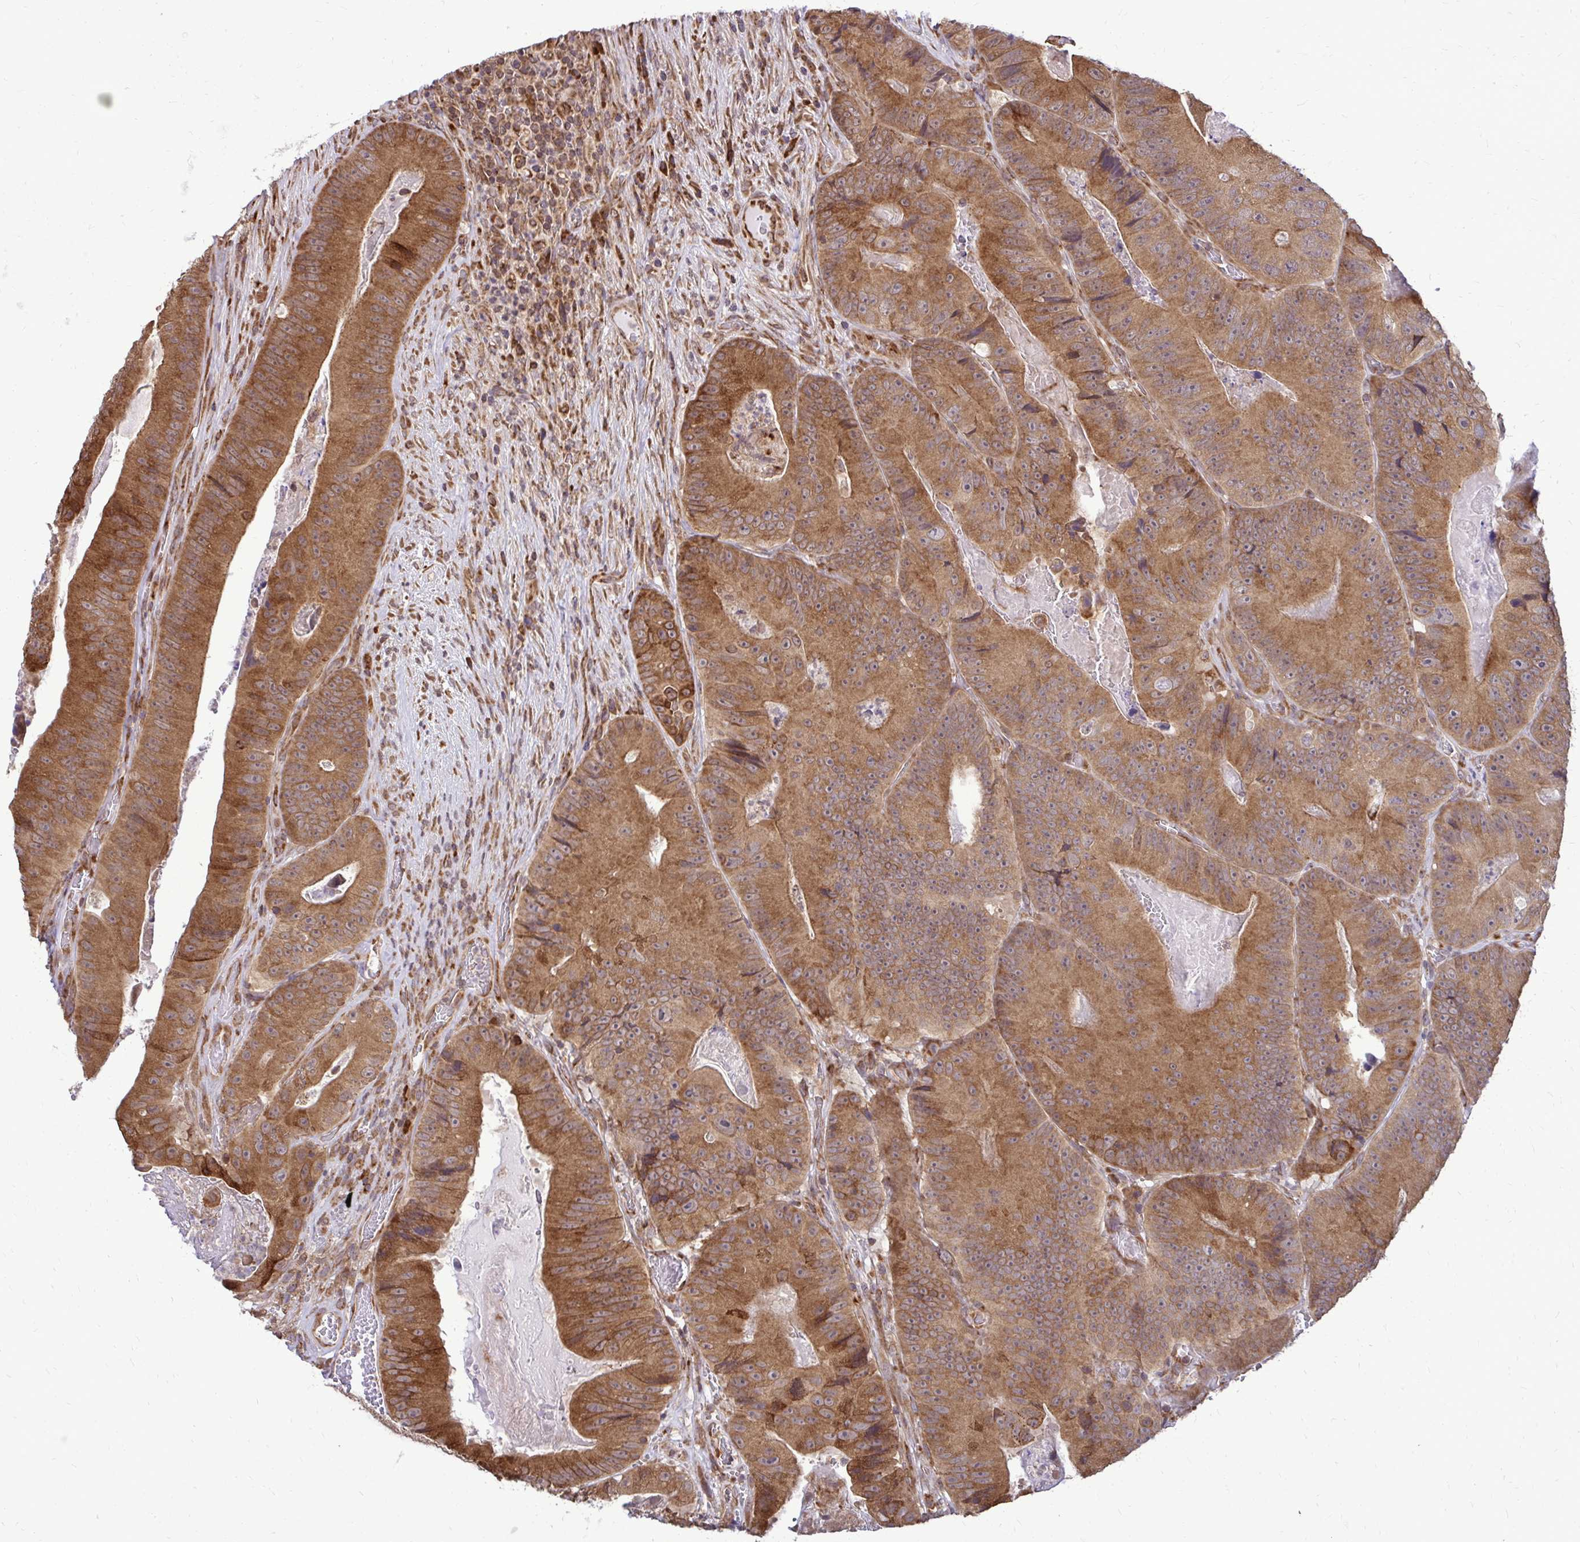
{"staining": {"intensity": "moderate", "quantity": ">75%", "location": "cytoplasmic/membranous"}, "tissue": "colorectal cancer", "cell_type": "Tumor cells", "image_type": "cancer", "snomed": [{"axis": "morphology", "description": "Adenocarcinoma, NOS"}, {"axis": "topography", "description": "Colon"}], "caption": "Protein expression analysis of human colorectal cancer (adenocarcinoma) reveals moderate cytoplasmic/membranous staining in about >75% of tumor cells. Ihc stains the protein in brown and the nuclei are stained blue.", "gene": "FMR1", "patient": {"sex": "female", "age": 86}}